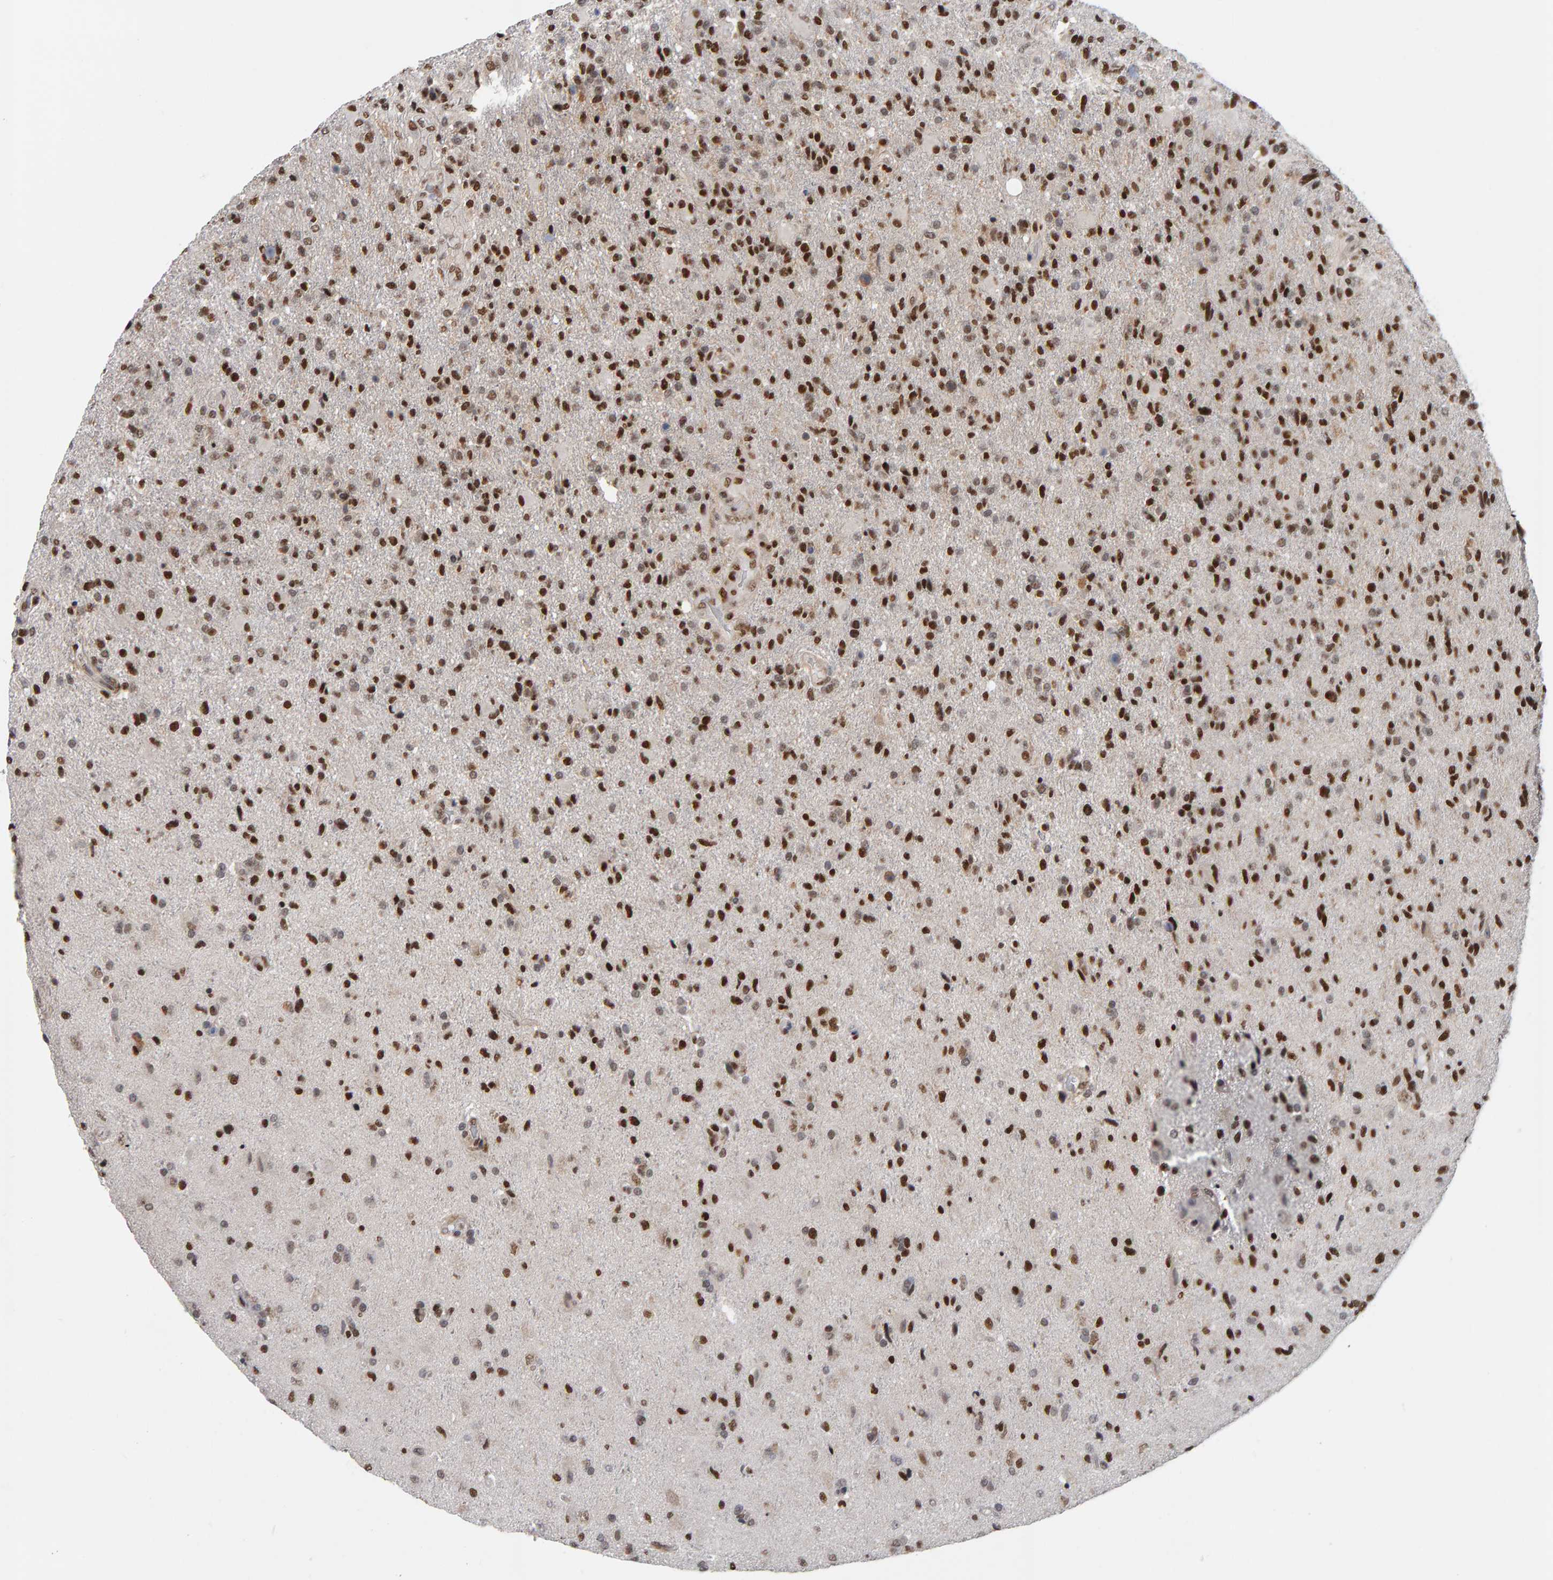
{"staining": {"intensity": "strong", "quantity": ">75%", "location": "nuclear"}, "tissue": "glioma", "cell_type": "Tumor cells", "image_type": "cancer", "snomed": [{"axis": "morphology", "description": "Glioma, malignant, High grade"}, {"axis": "topography", "description": "Brain"}], "caption": "Glioma was stained to show a protein in brown. There is high levels of strong nuclear positivity in about >75% of tumor cells.", "gene": "ATF7IP", "patient": {"sex": "male", "age": 72}}